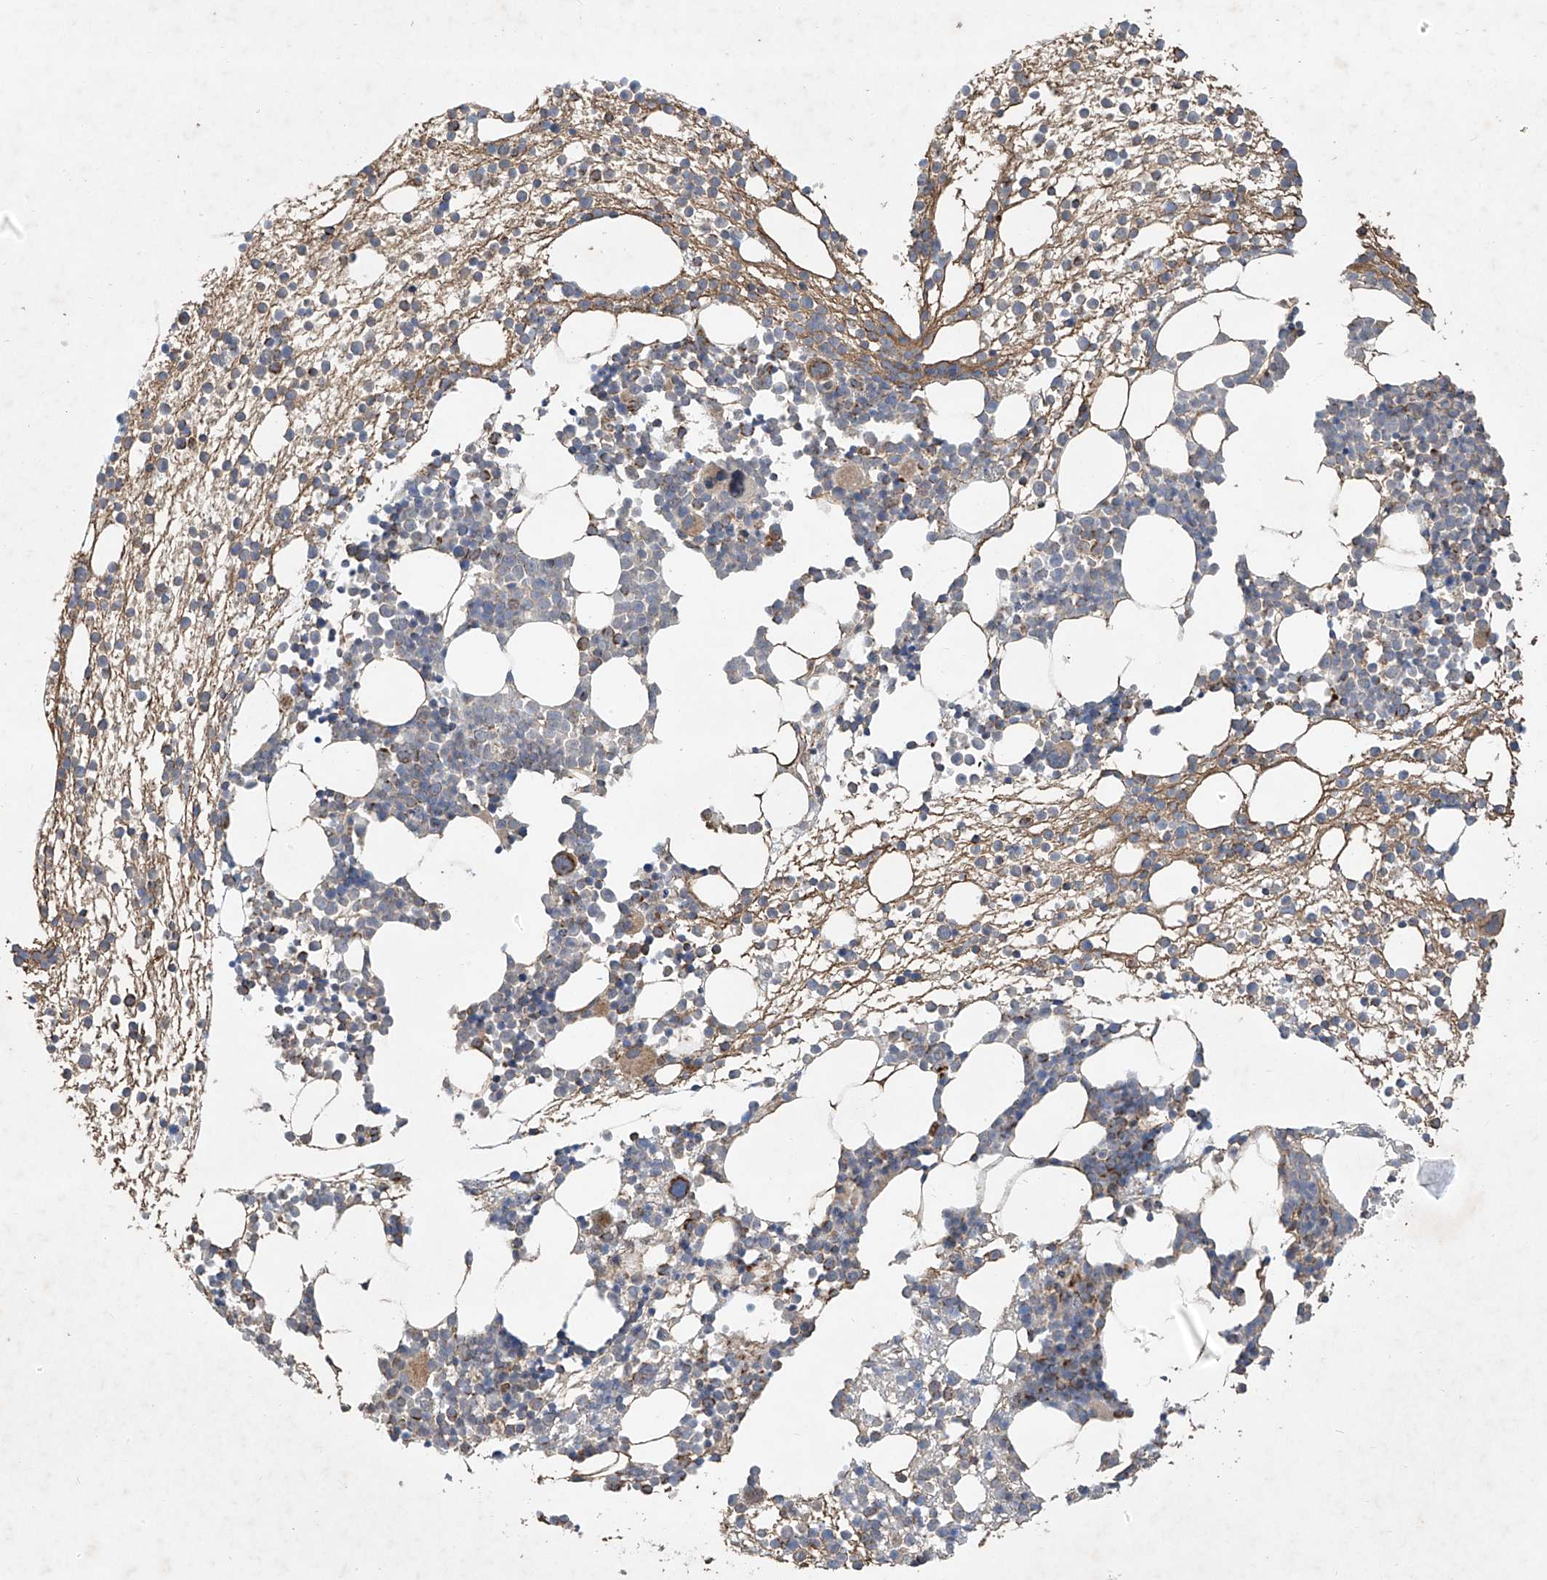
{"staining": {"intensity": "moderate", "quantity": "<25%", "location": "cytoplasmic/membranous"}, "tissue": "bone marrow", "cell_type": "Hematopoietic cells", "image_type": "normal", "snomed": [{"axis": "morphology", "description": "Normal tissue, NOS"}, {"axis": "topography", "description": "Bone marrow"}], "caption": "A low amount of moderate cytoplasmic/membranous positivity is appreciated in about <25% of hematopoietic cells in unremarkable bone marrow. (IHC, brightfield microscopy, high magnification).", "gene": "UQCC1", "patient": {"sex": "male", "age": 54}}